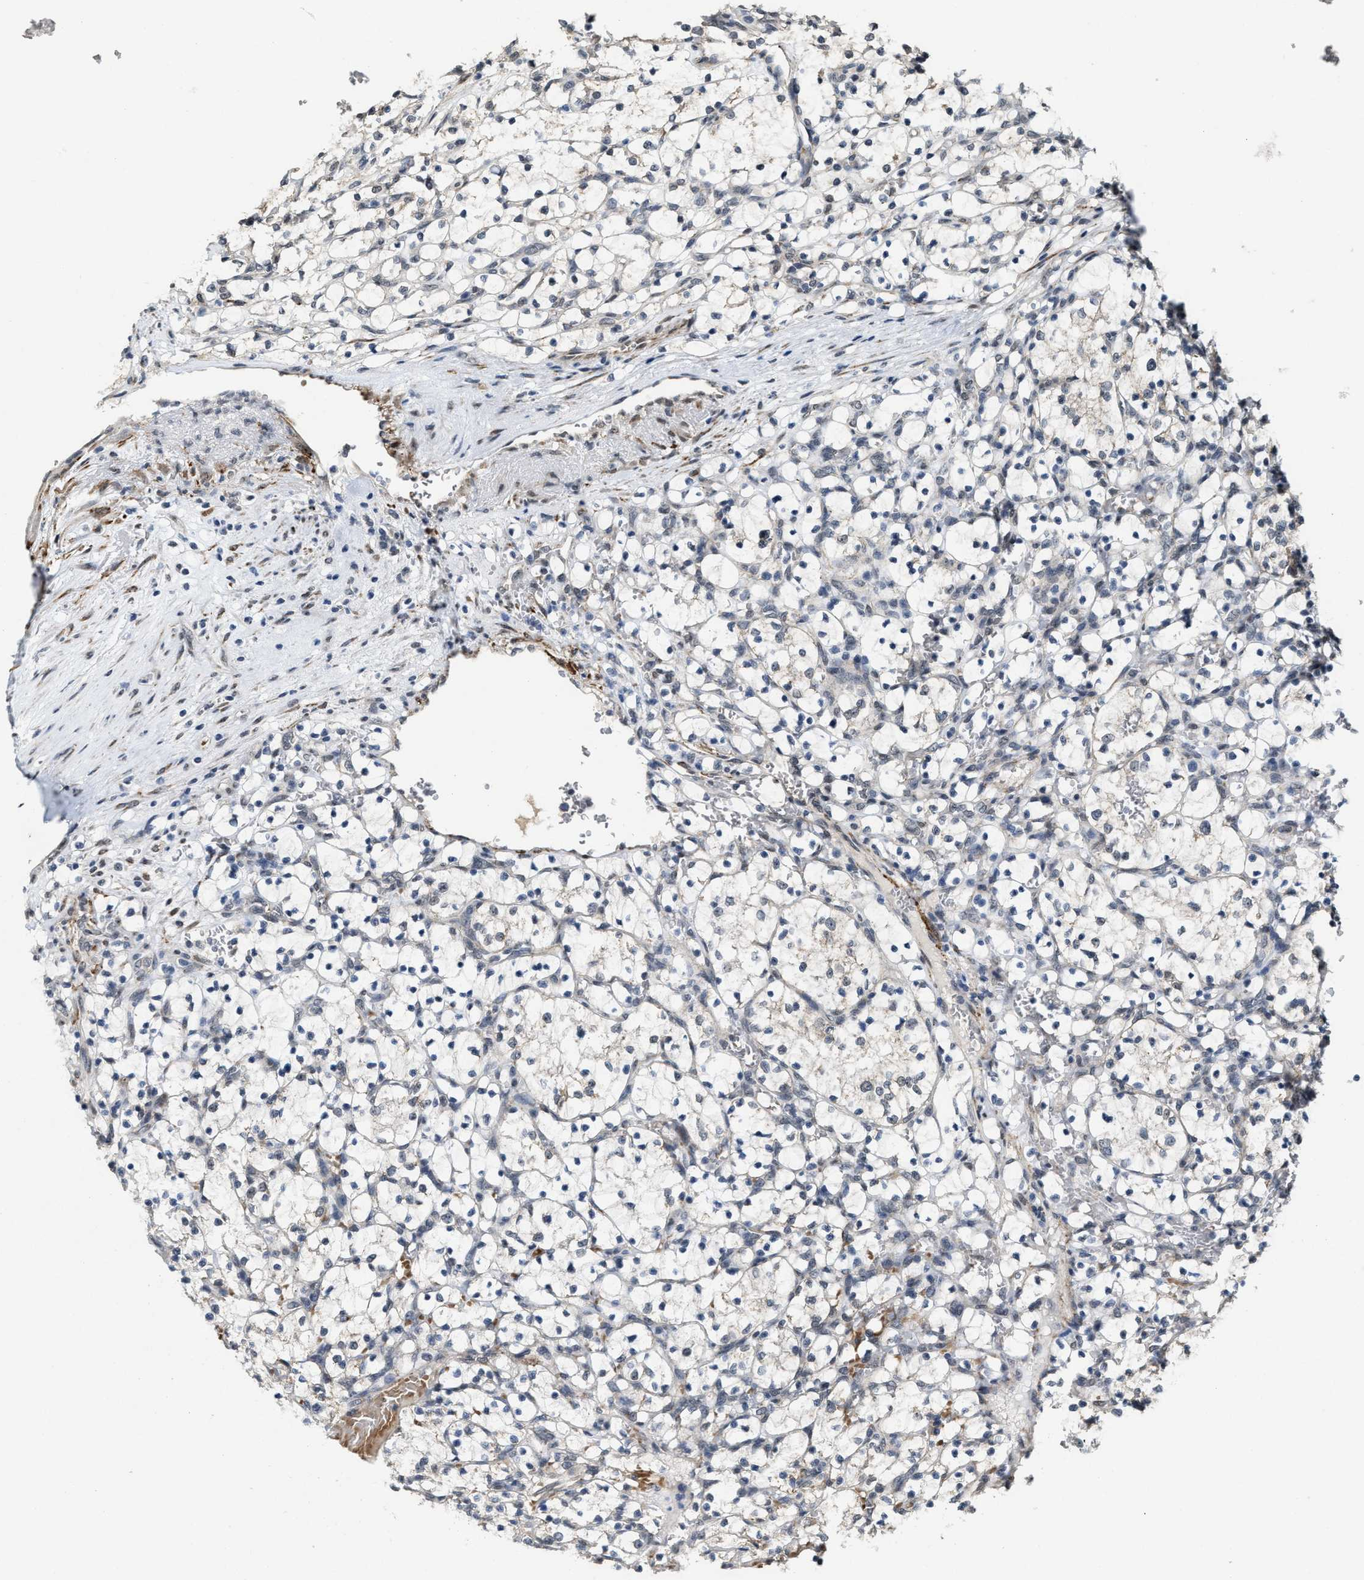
{"staining": {"intensity": "negative", "quantity": "none", "location": "none"}, "tissue": "renal cancer", "cell_type": "Tumor cells", "image_type": "cancer", "snomed": [{"axis": "morphology", "description": "Adenocarcinoma, NOS"}, {"axis": "topography", "description": "Kidney"}], "caption": "An image of human renal cancer (adenocarcinoma) is negative for staining in tumor cells.", "gene": "KIF24", "patient": {"sex": "female", "age": 69}}